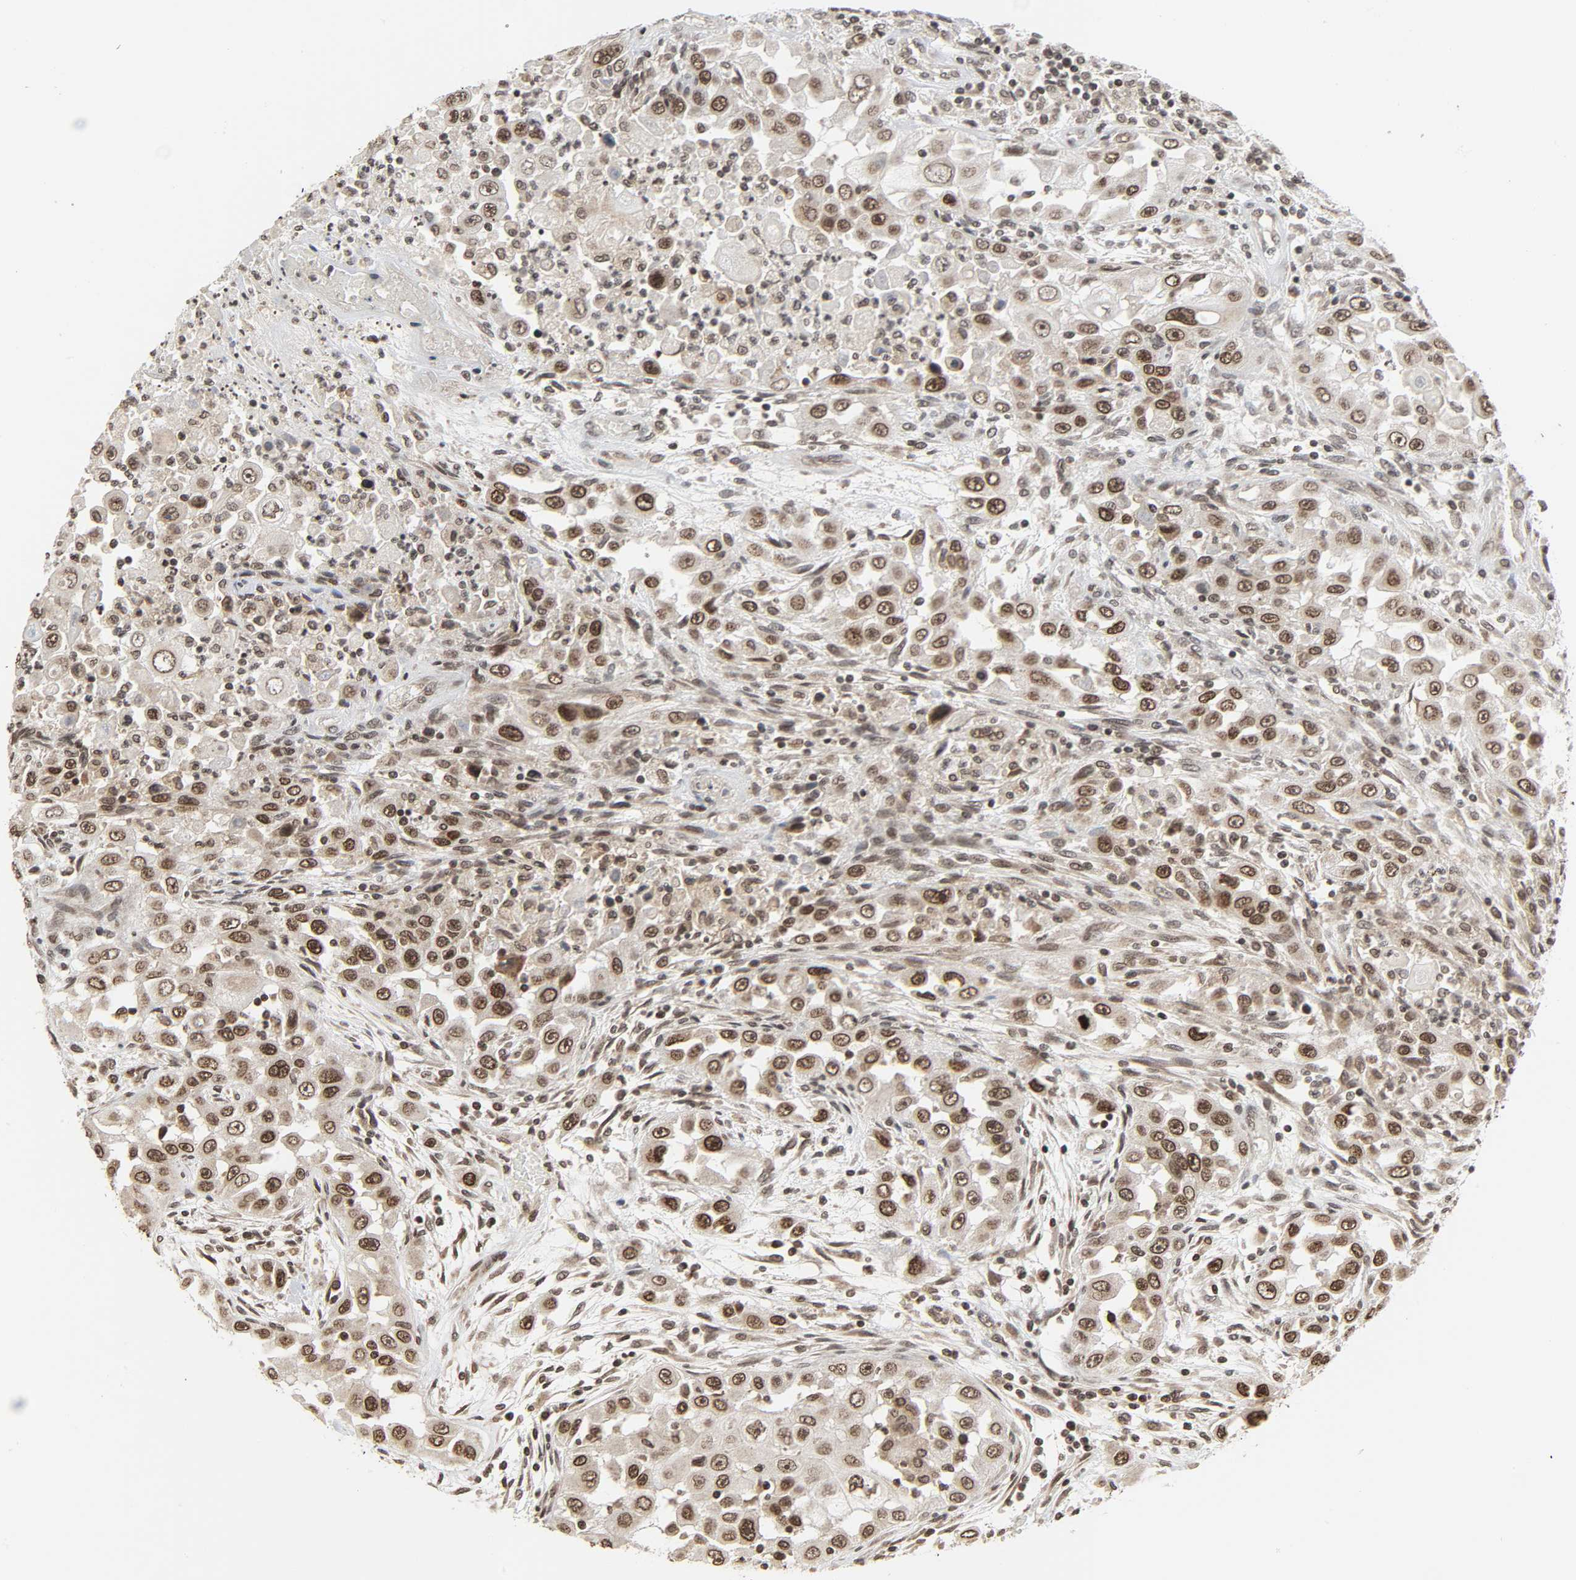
{"staining": {"intensity": "moderate", "quantity": "25%-75%", "location": "nuclear"}, "tissue": "head and neck cancer", "cell_type": "Tumor cells", "image_type": "cancer", "snomed": [{"axis": "morphology", "description": "Carcinoma, NOS"}, {"axis": "topography", "description": "Head-Neck"}], "caption": "Tumor cells display medium levels of moderate nuclear staining in about 25%-75% of cells in head and neck carcinoma. (Brightfield microscopy of DAB IHC at high magnification).", "gene": "XRCC1", "patient": {"sex": "male", "age": 87}}